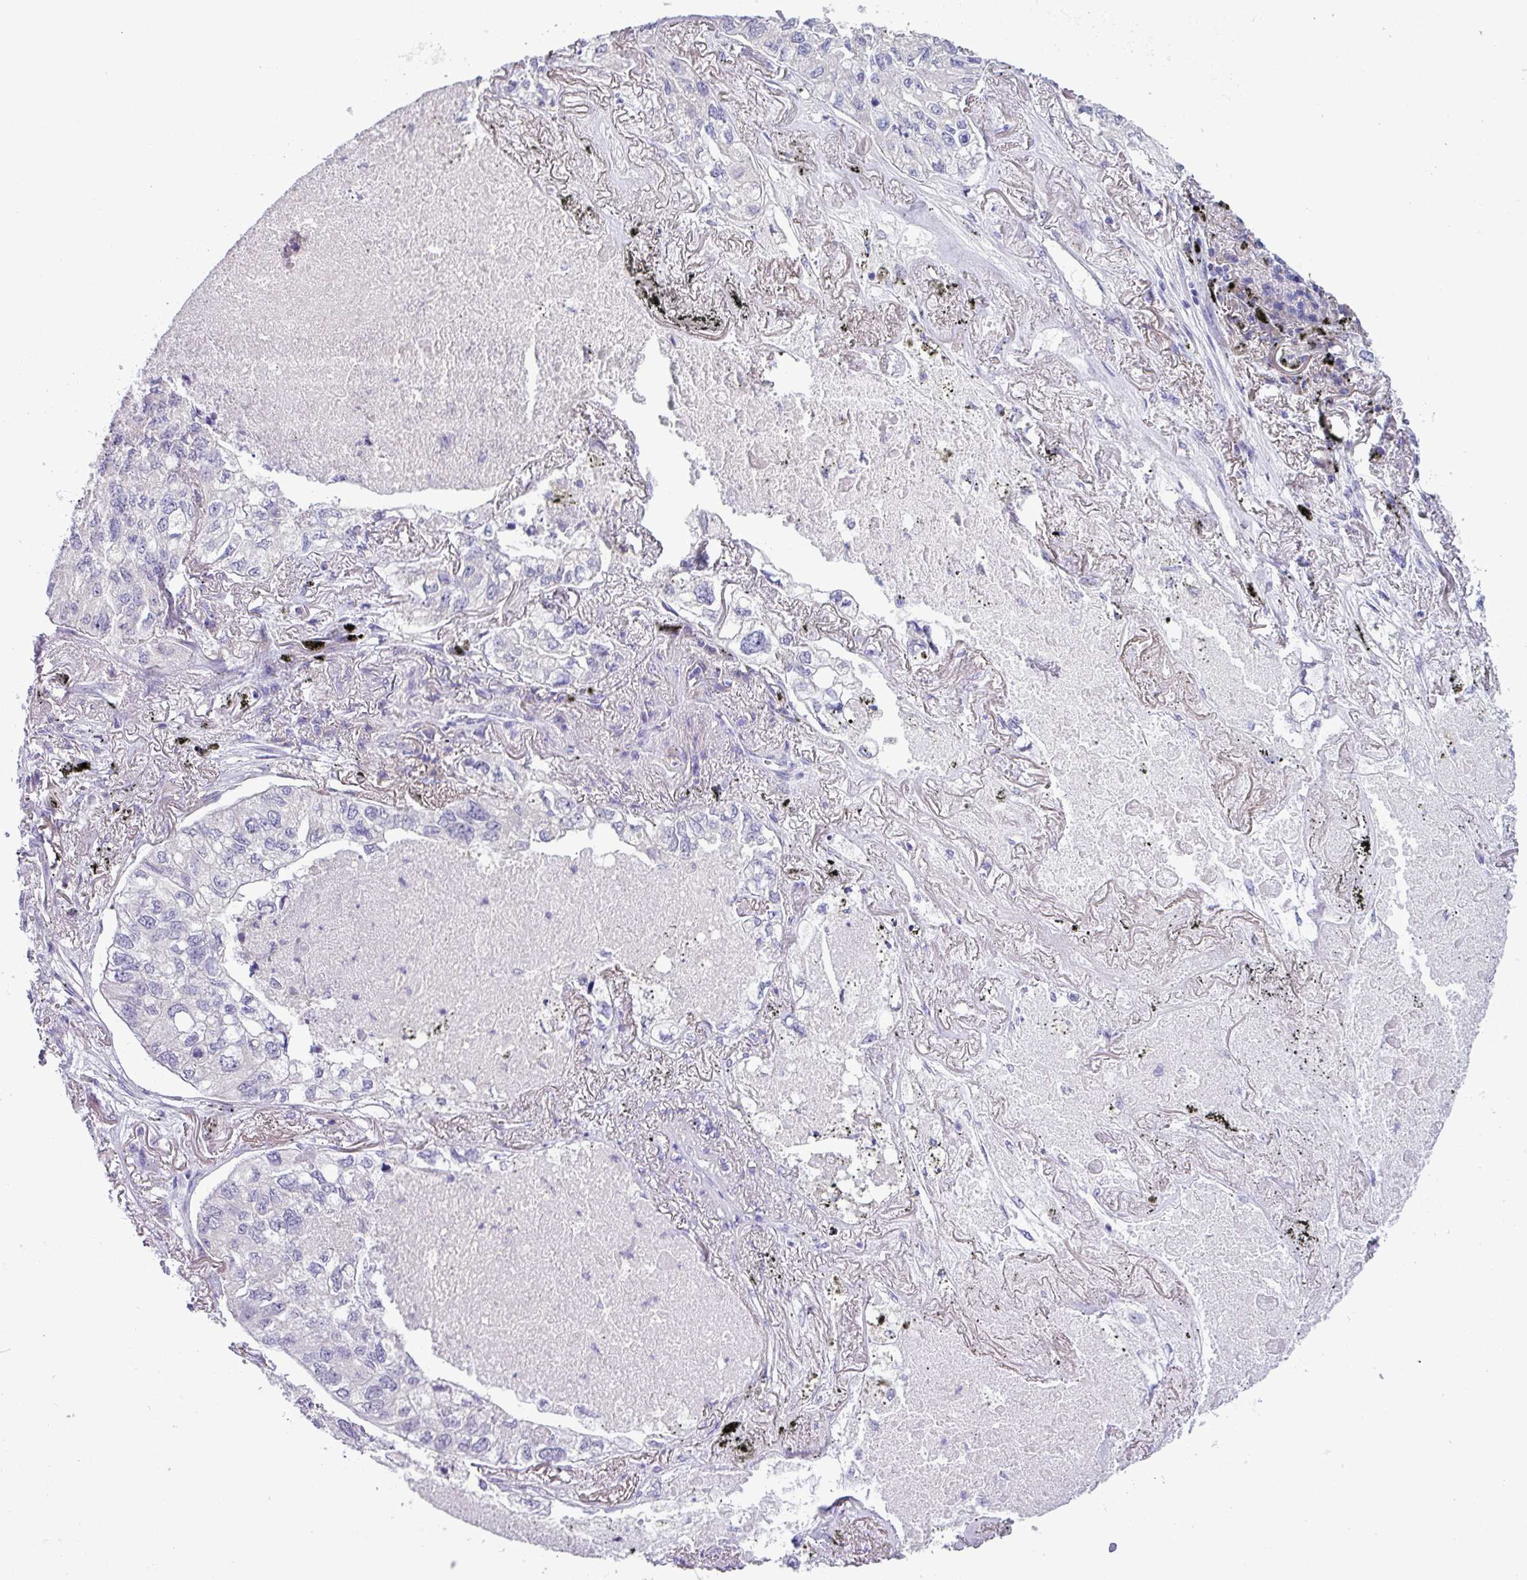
{"staining": {"intensity": "negative", "quantity": "none", "location": "none"}, "tissue": "lung cancer", "cell_type": "Tumor cells", "image_type": "cancer", "snomed": [{"axis": "morphology", "description": "Adenocarcinoma, NOS"}, {"axis": "topography", "description": "Lung"}], "caption": "Tumor cells show no significant protein expression in lung cancer (adenocarcinoma).", "gene": "C20orf27", "patient": {"sex": "male", "age": 65}}